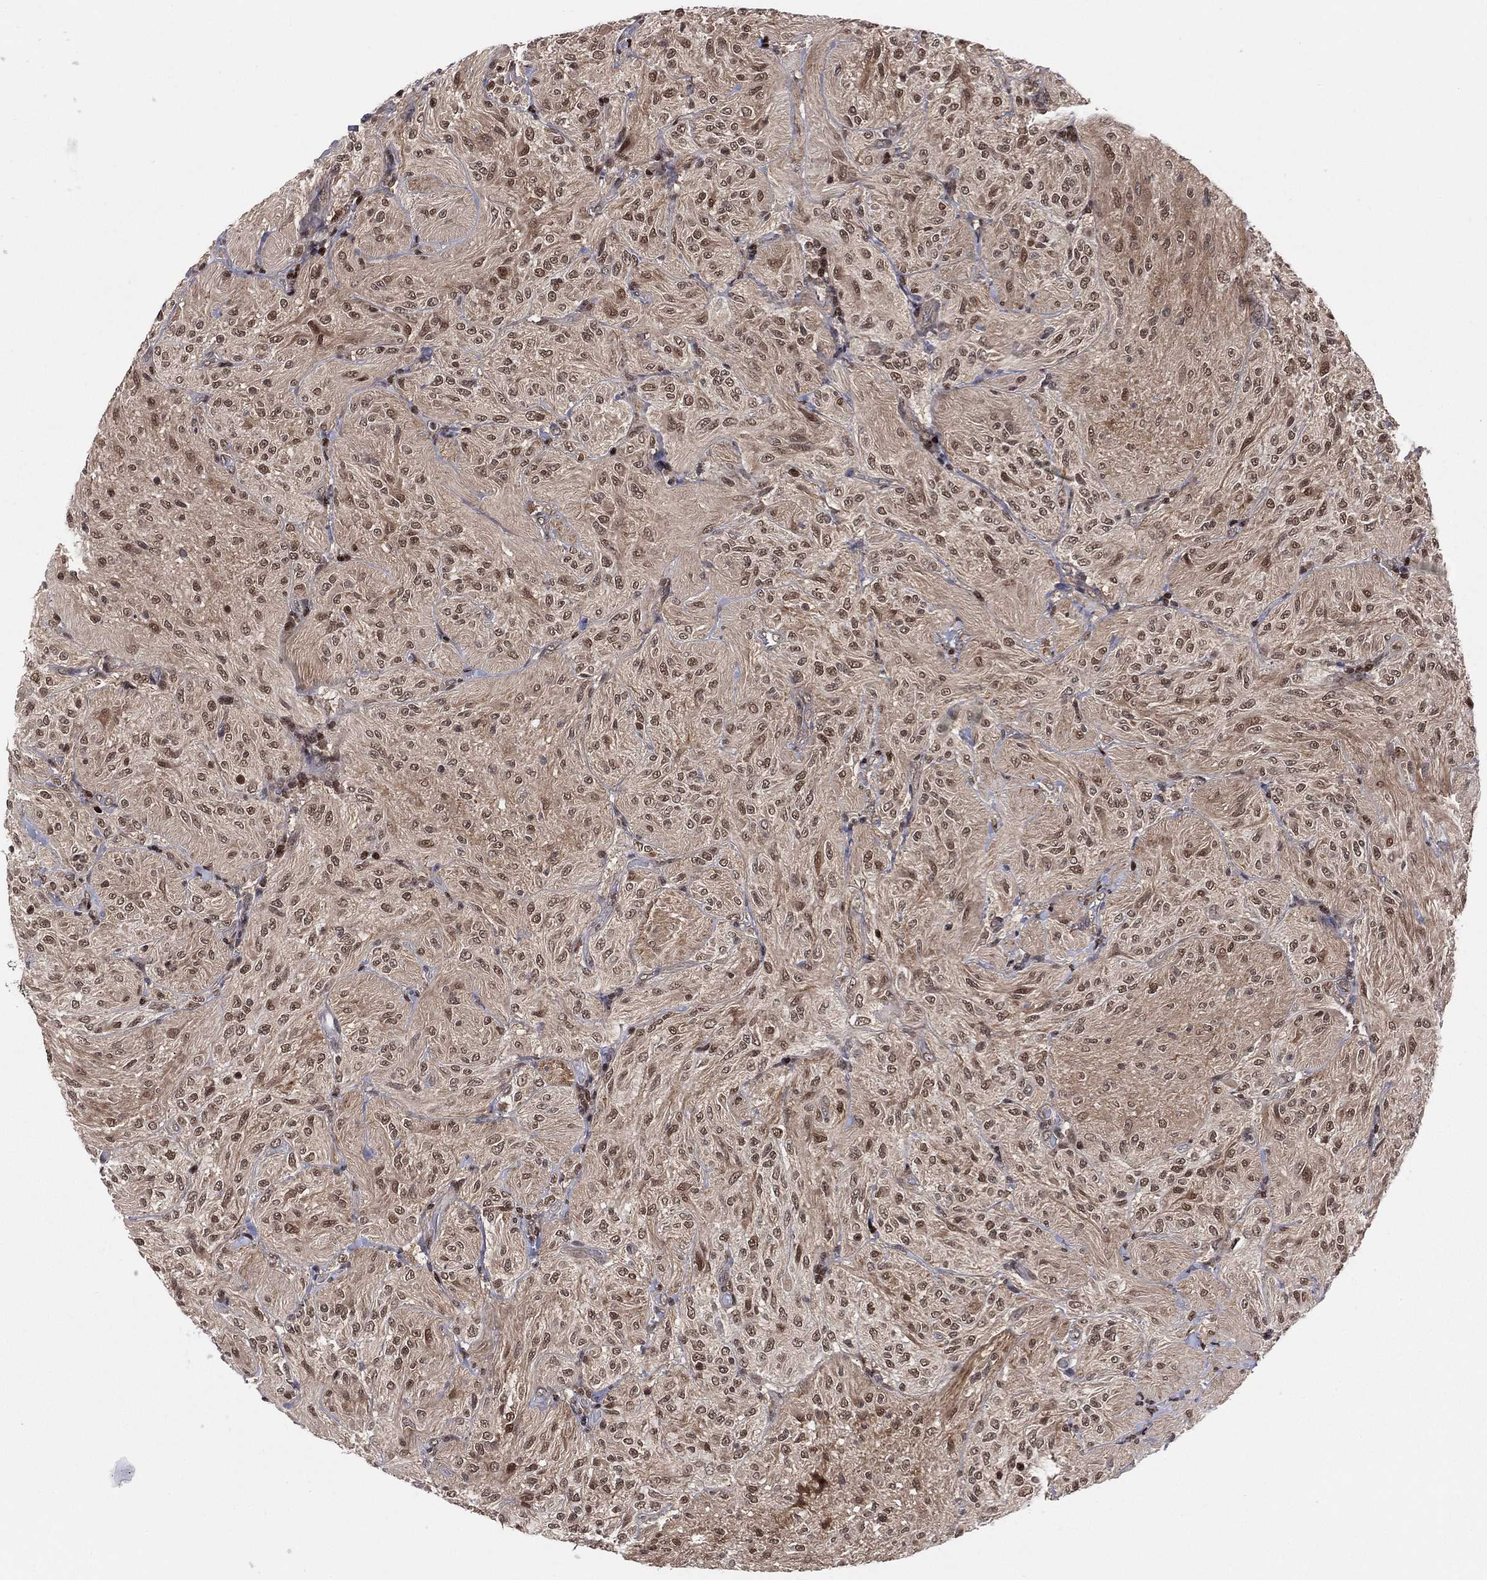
{"staining": {"intensity": "moderate", "quantity": ">75%", "location": "nuclear"}, "tissue": "glioma", "cell_type": "Tumor cells", "image_type": "cancer", "snomed": [{"axis": "morphology", "description": "Glioma, malignant, Low grade"}, {"axis": "topography", "description": "Brain"}], "caption": "Protein analysis of low-grade glioma (malignant) tissue demonstrates moderate nuclear staining in about >75% of tumor cells.", "gene": "PSMA1", "patient": {"sex": "male", "age": 3}}